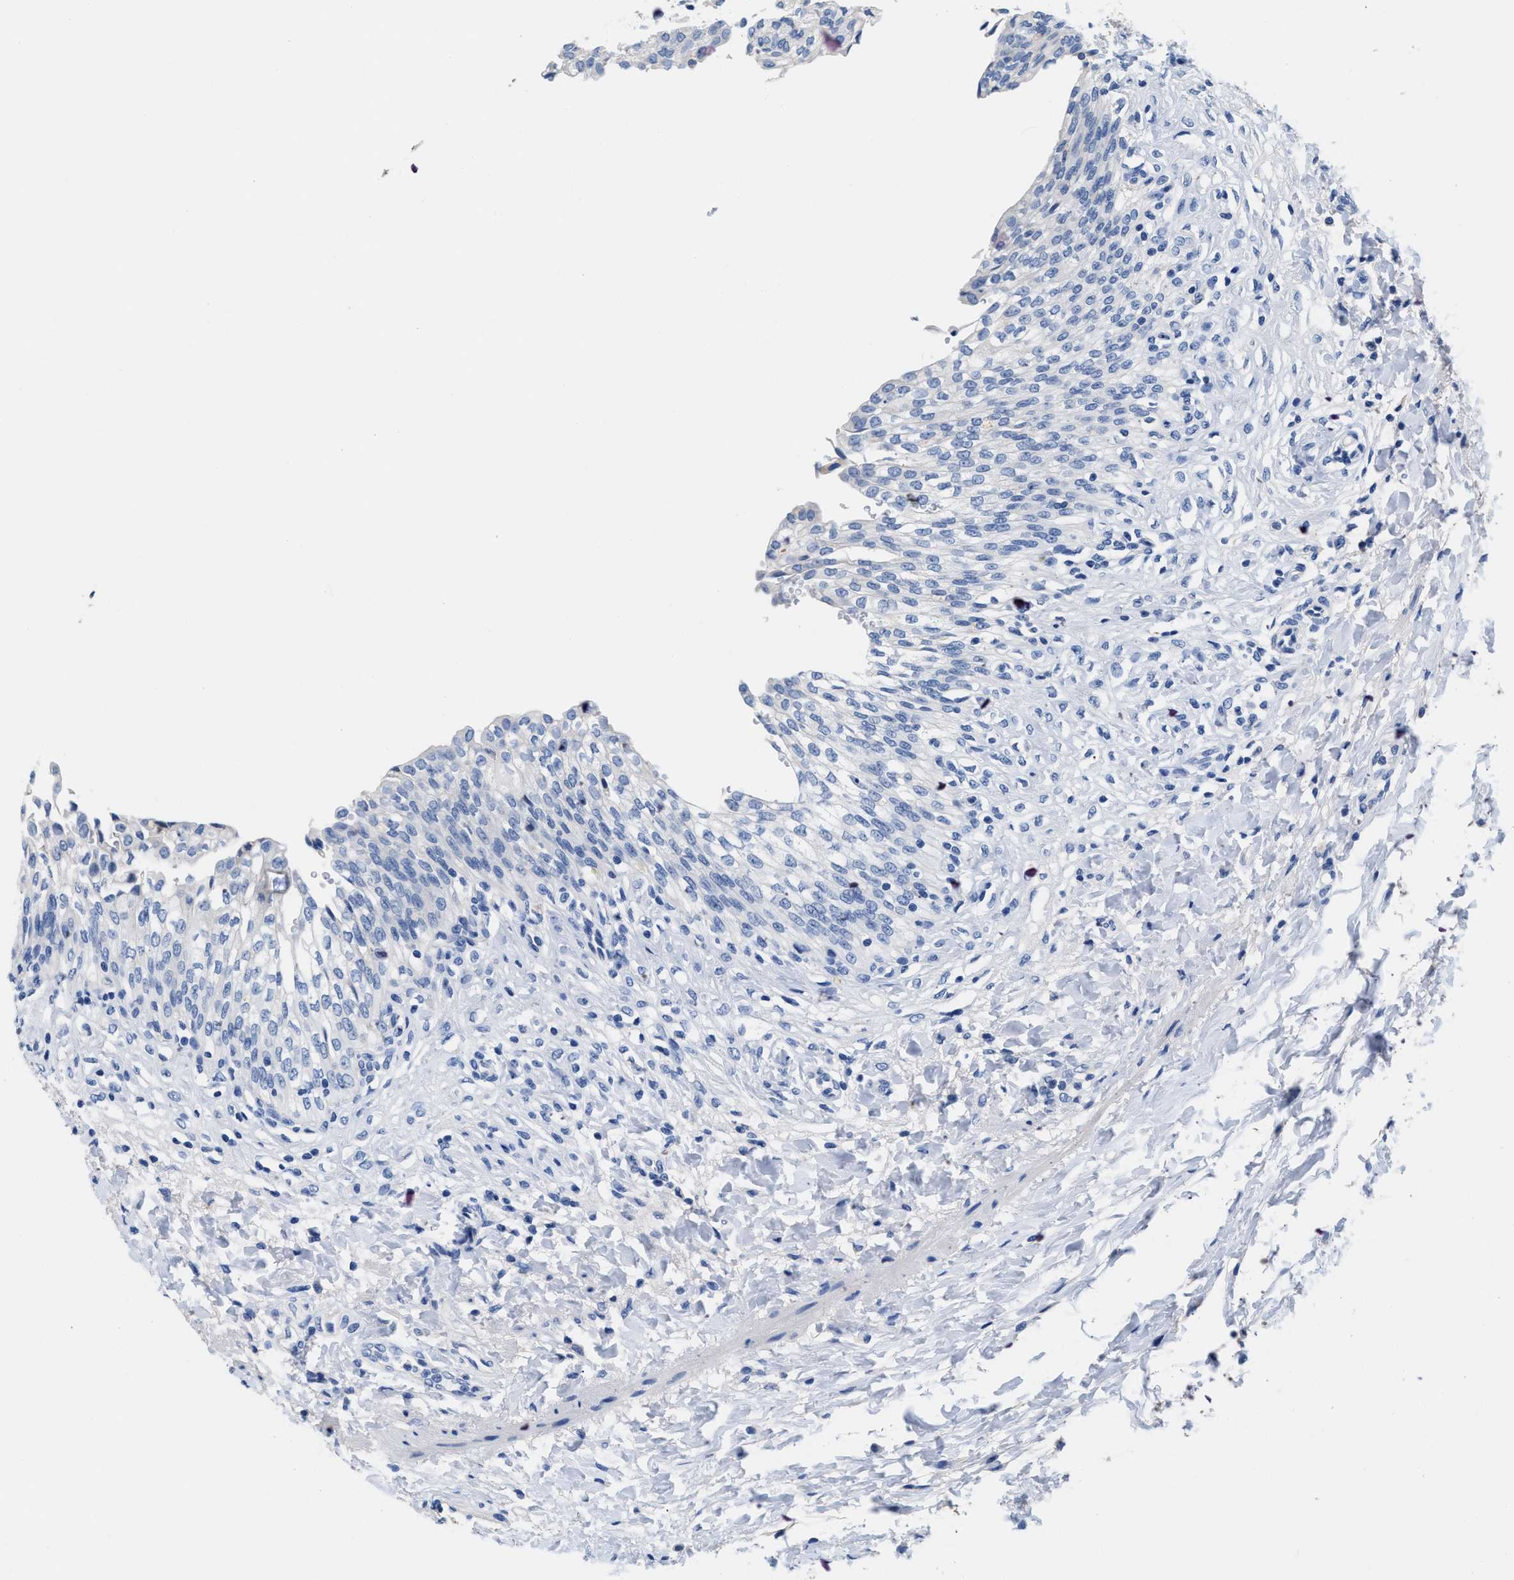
{"staining": {"intensity": "negative", "quantity": "none", "location": "none"}, "tissue": "urinary bladder", "cell_type": "Urothelial cells", "image_type": "normal", "snomed": [{"axis": "morphology", "description": "Urothelial carcinoma, High grade"}, {"axis": "topography", "description": "Urinary bladder"}], "caption": "Urothelial cells show no significant protein expression in benign urinary bladder.", "gene": "SLFN13", "patient": {"sex": "male", "age": 46}}